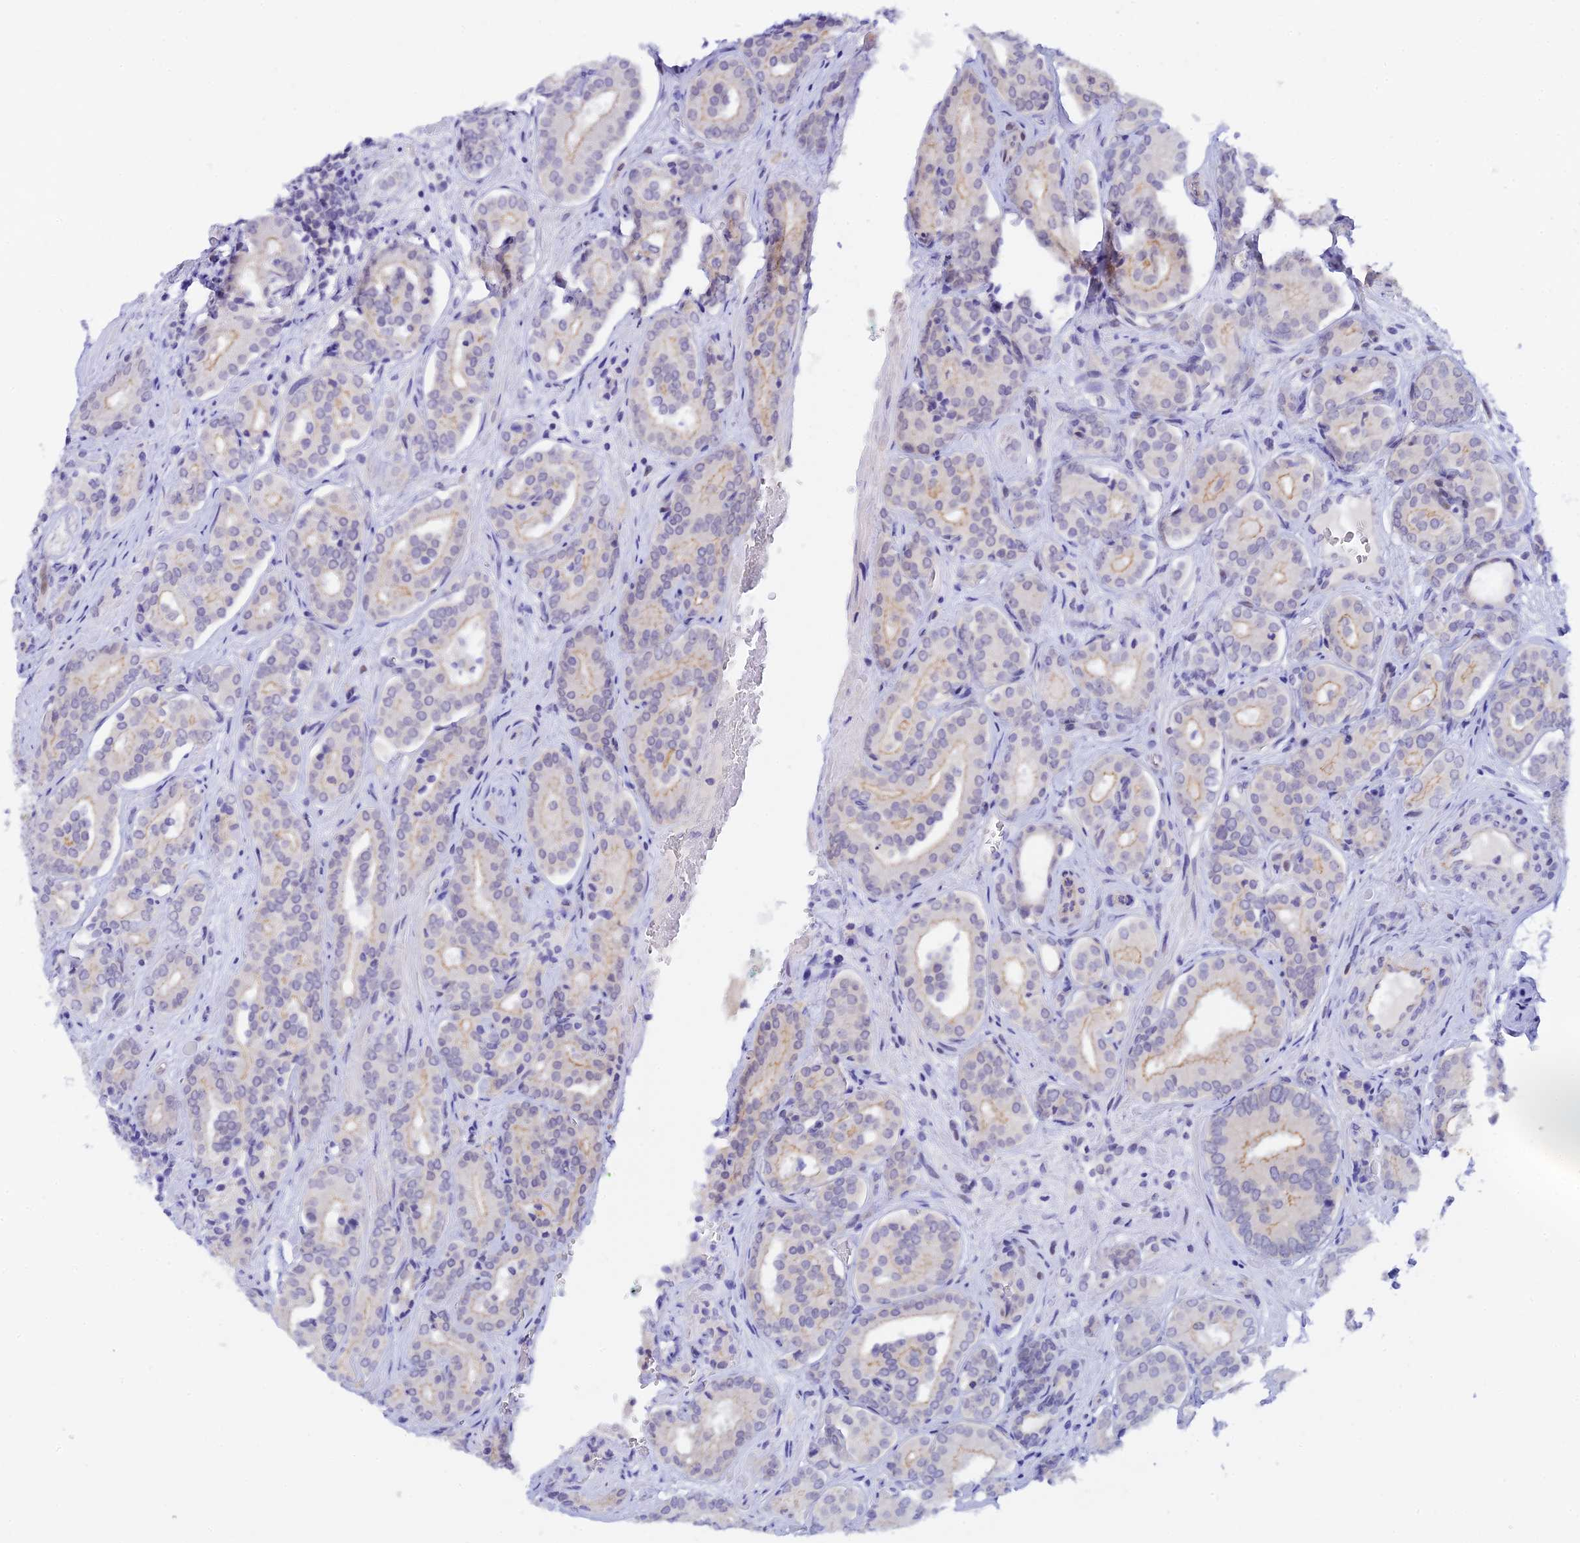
{"staining": {"intensity": "weak", "quantity": "<25%", "location": "cytoplasmic/membranous"}, "tissue": "prostate cancer", "cell_type": "Tumor cells", "image_type": "cancer", "snomed": [{"axis": "morphology", "description": "Adenocarcinoma, High grade"}, {"axis": "topography", "description": "Prostate"}], "caption": "Human high-grade adenocarcinoma (prostate) stained for a protein using IHC shows no expression in tumor cells.", "gene": "RASGEF1B", "patient": {"sex": "male", "age": 66}}